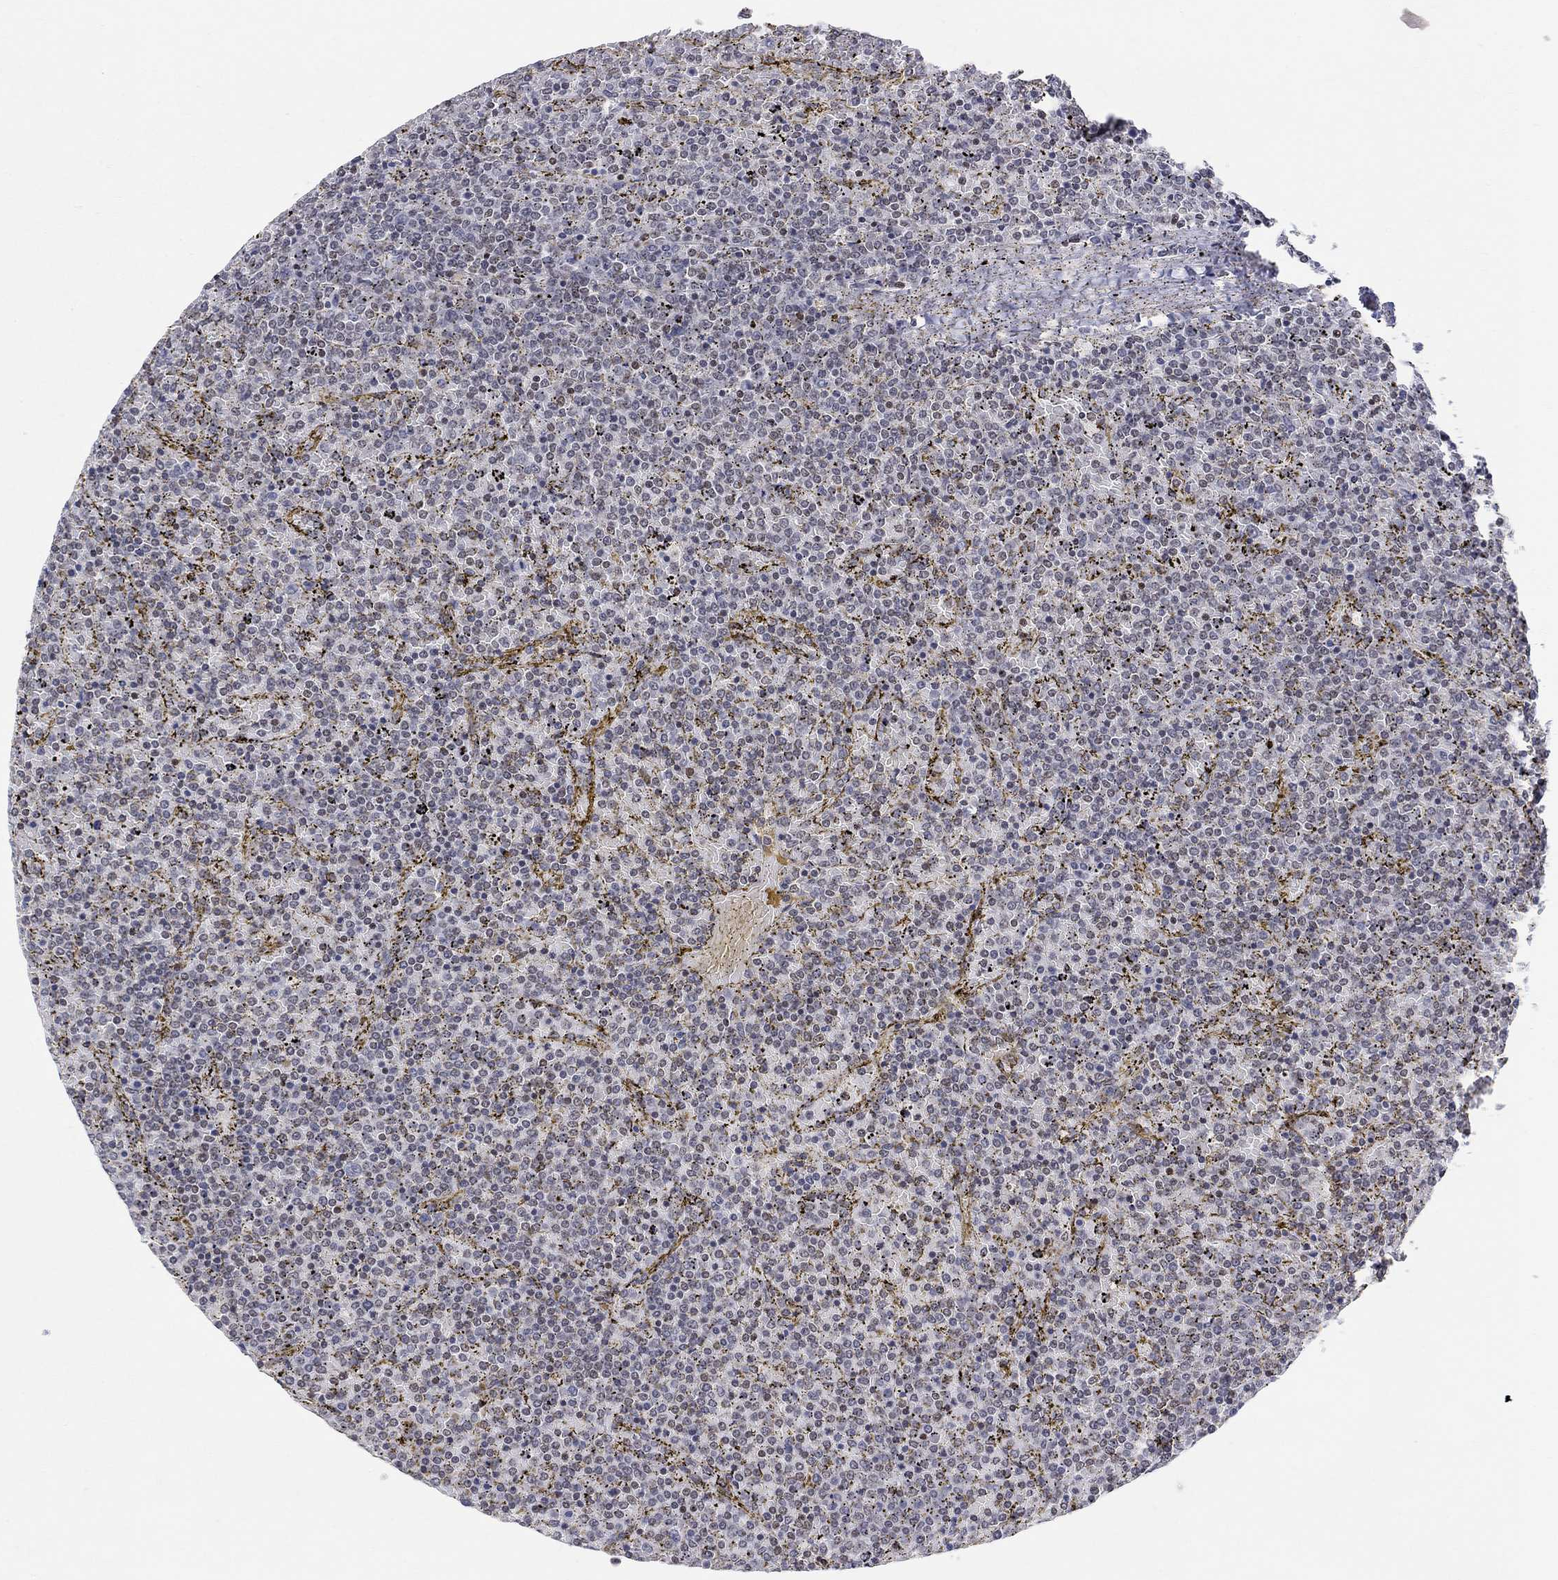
{"staining": {"intensity": "negative", "quantity": "none", "location": "none"}, "tissue": "lymphoma", "cell_type": "Tumor cells", "image_type": "cancer", "snomed": [{"axis": "morphology", "description": "Malignant lymphoma, non-Hodgkin's type, Low grade"}, {"axis": "topography", "description": "Spleen"}], "caption": "Immunohistochemical staining of lymphoma displays no significant expression in tumor cells. (Brightfield microscopy of DAB IHC at high magnification).", "gene": "KLF12", "patient": {"sex": "female", "age": 77}}